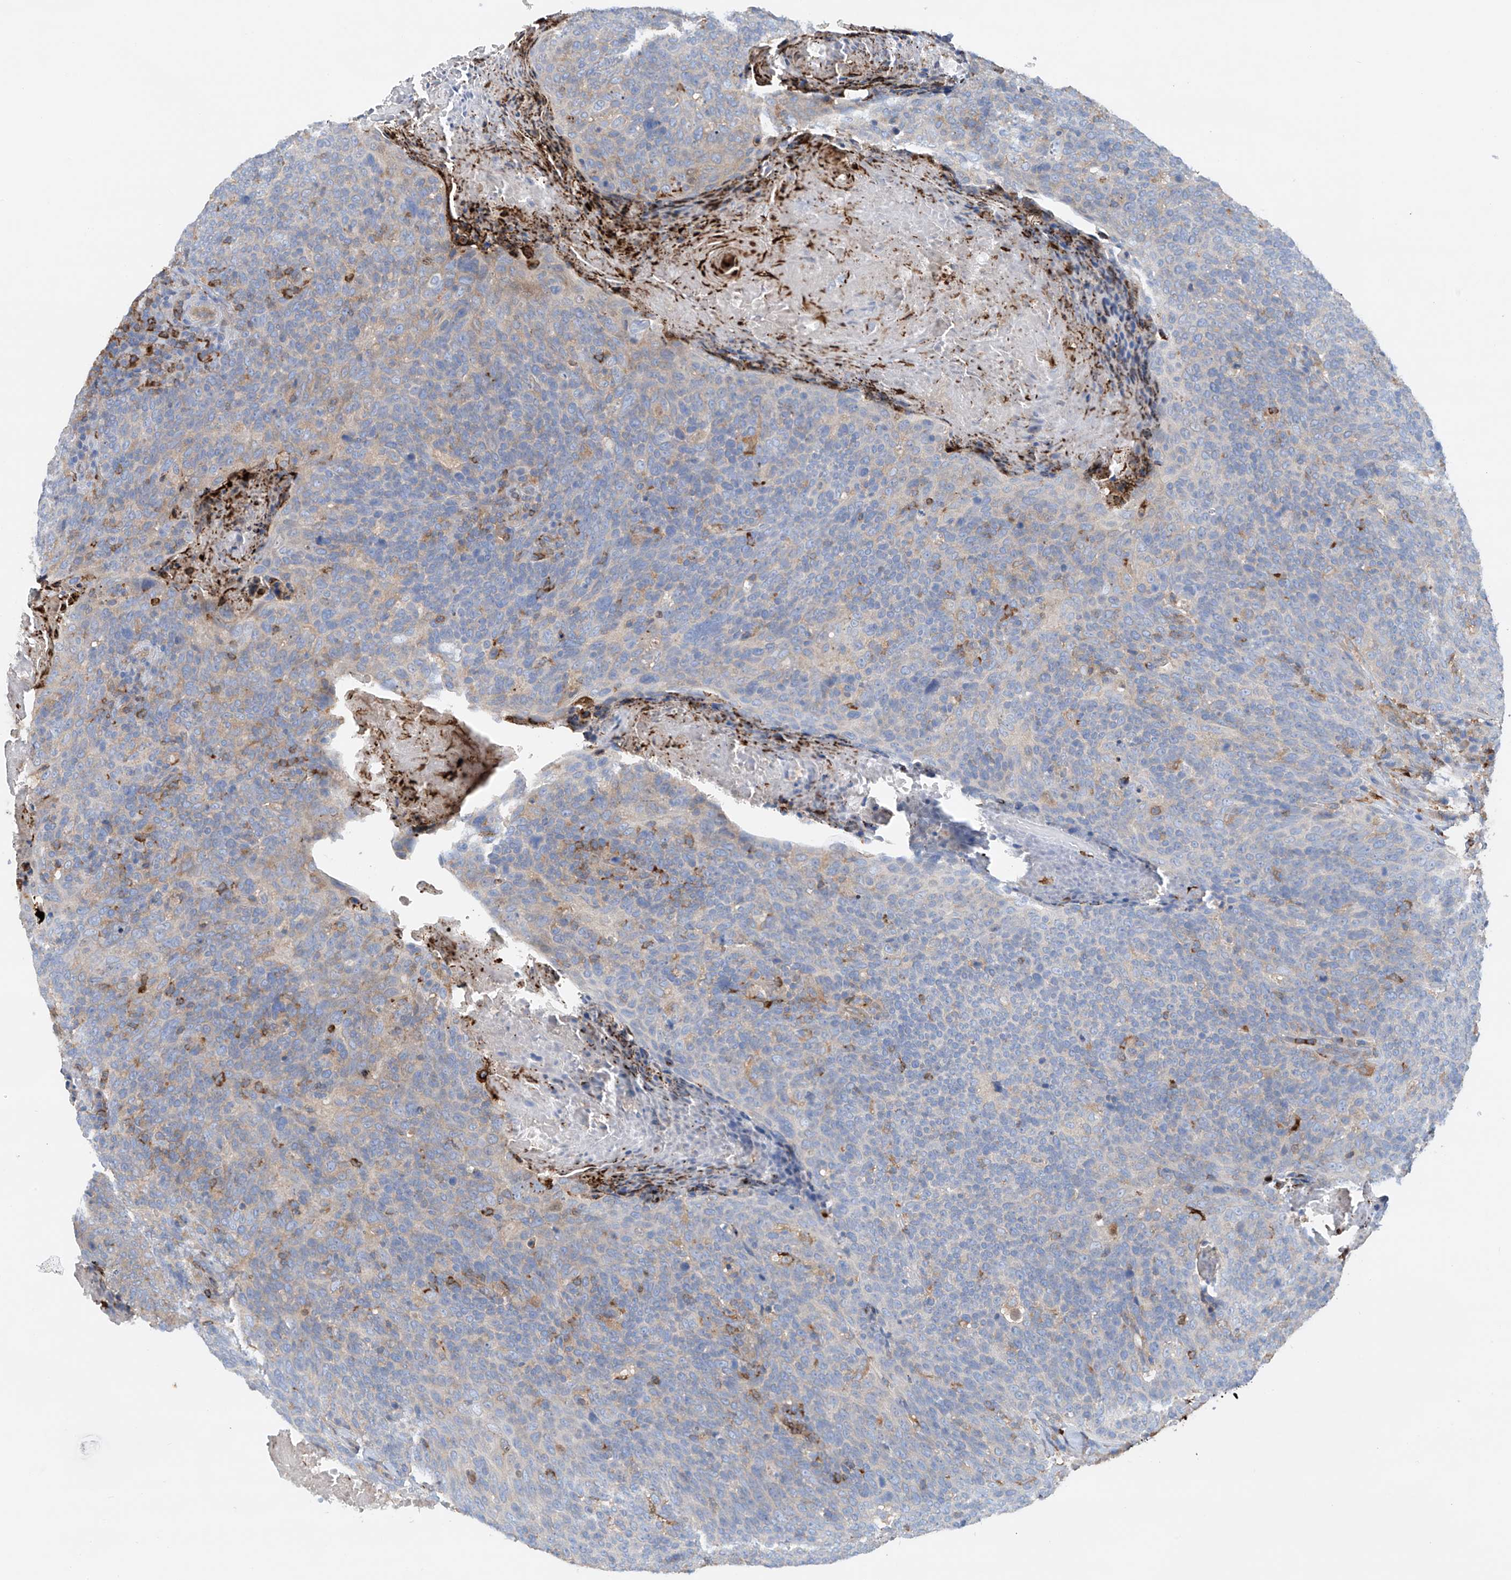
{"staining": {"intensity": "negative", "quantity": "none", "location": "none"}, "tissue": "head and neck cancer", "cell_type": "Tumor cells", "image_type": "cancer", "snomed": [{"axis": "morphology", "description": "Squamous cell carcinoma, NOS"}, {"axis": "morphology", "description": "Squamous cell carcinoma, metastatic, NOS"}, {"axis": "topography", "description": "Lymph node"}, {"axis": "topography", "description": "Head-Neck"}], "caption": "A high-resolution micrograph shows immunohistochemistry staining of head and neck metastatic squamous cell carcinoma, which reveals no significant staining in tumor cells.", "gene": "PHACTR2", "patient": {"sex": "male", "age": 62}}